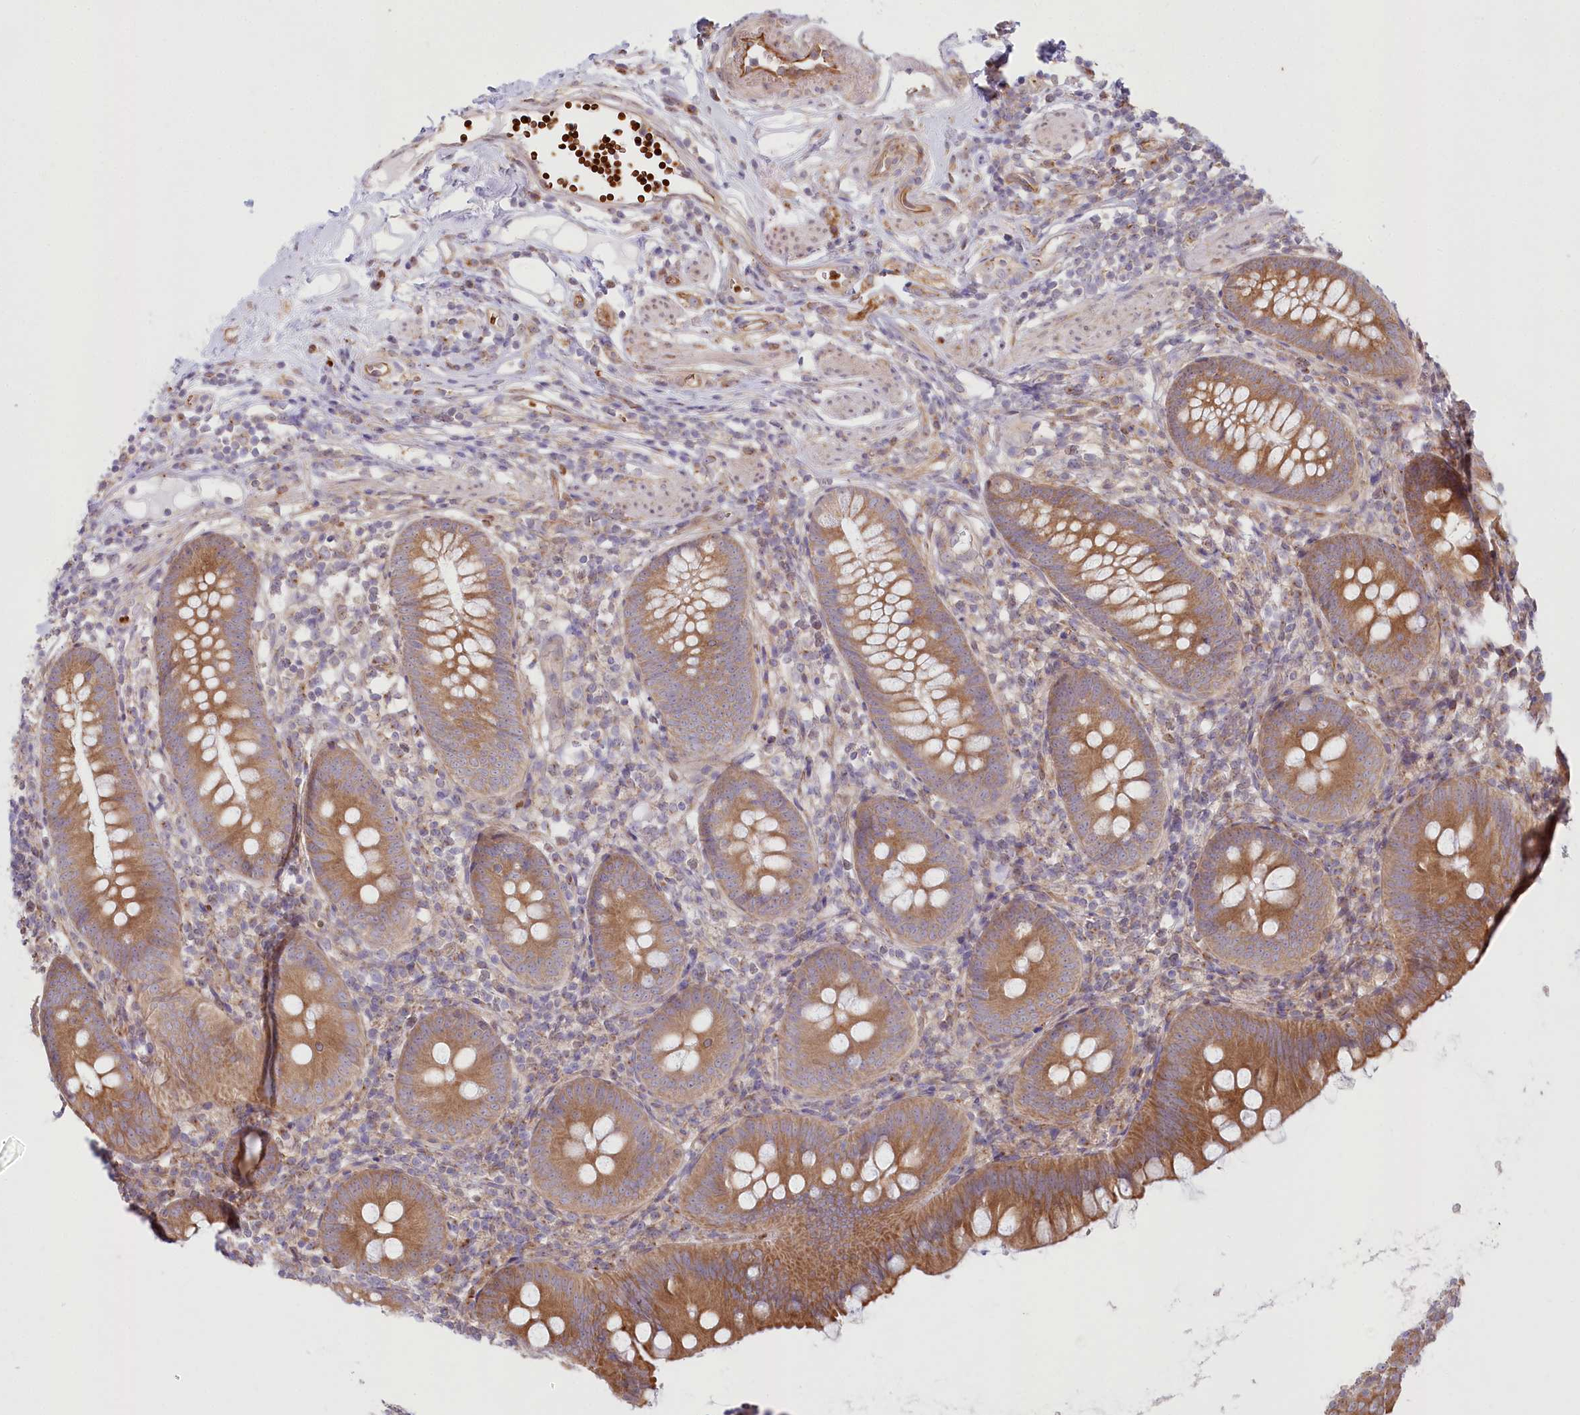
{"staining": {"intensity": "moderate", "quantity": ">75%", "location": "cytoplasmic/membranous"}, "tissue": "appendix", "cell_type": "Glandular cells", "image_type": "normal", "snomed": [{"axis": "morphology", "description": "Normal tissue, NOS"}, {"axis": "topography", "description": "Appendix"}], "caption": "Immunohistochemical staining of benign human appendix exhibits medium levels of moderate cytoplasmic/membranous positivity in approximately >75% of glandular cells. The staining is performed using DAB (3,3'-diaminobenzidine) brown chromogen to label protein expression. The nuclei are counter-stained blue using hematoxylin.", "gene": "COMMD3", "patient": {"sex": "female", "age": 62}}